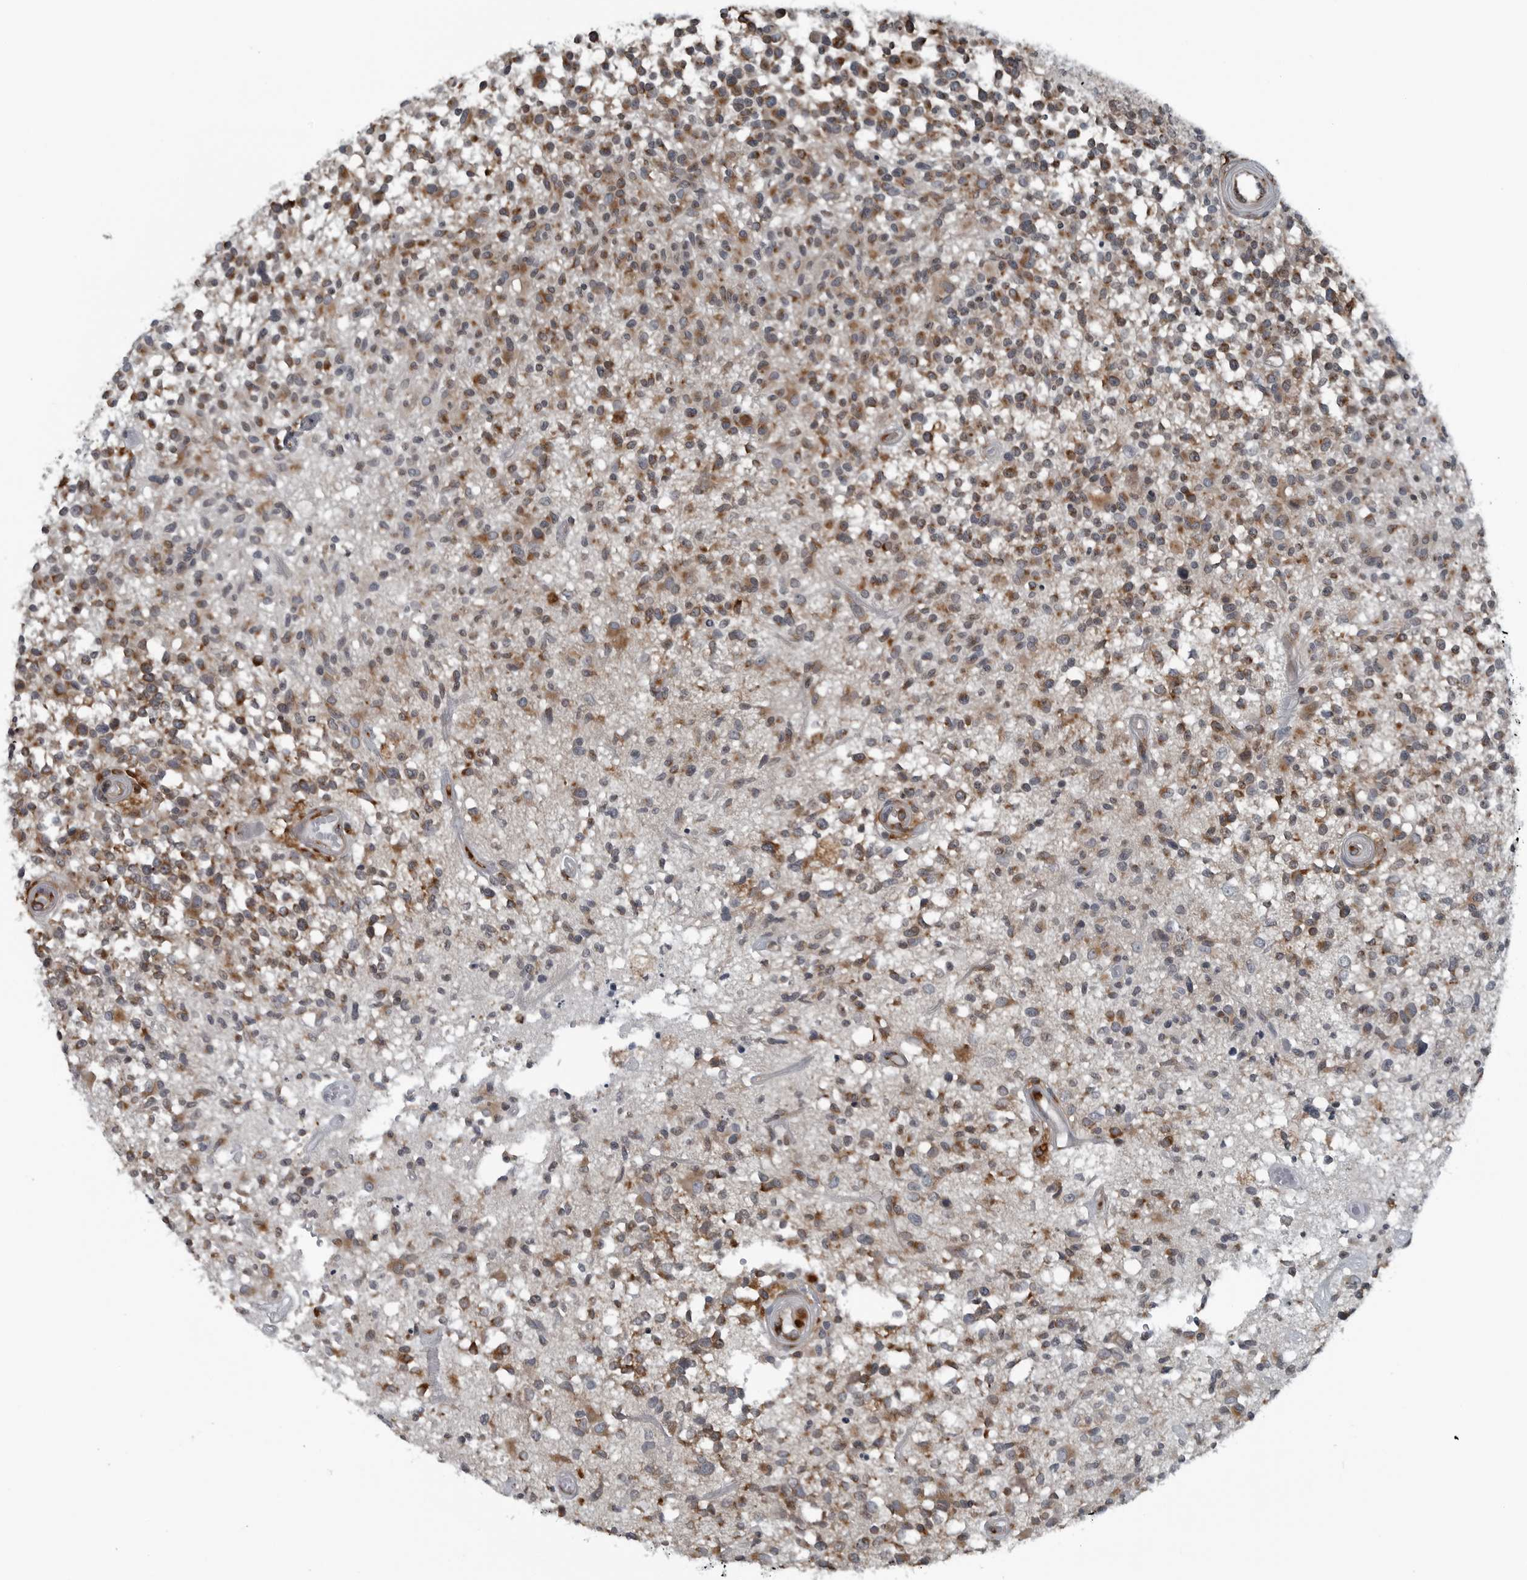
{"staining": {"intensity": "moderate", "quantity": ">75%", "location": "cytoplasmic/membranous"}, "tissue": "glioma", "cell_type": "Tumor cells", "image_type": "cancer", "snomed": [{"axis": "morphology", "description": "Glioma, malignant, High grade"}, {"axis": "morphology", "description": "Glioblastoma, NOS"}, {"axis": "topography", "description": "Brain"}], "caption": "The immunohistochemical stain shows moderate cytoplasmic/membranous expression in tumor cells of glioblastoma tissue.", "gene": "CEP85", "patient": {"sex": "male", "age": 60}}